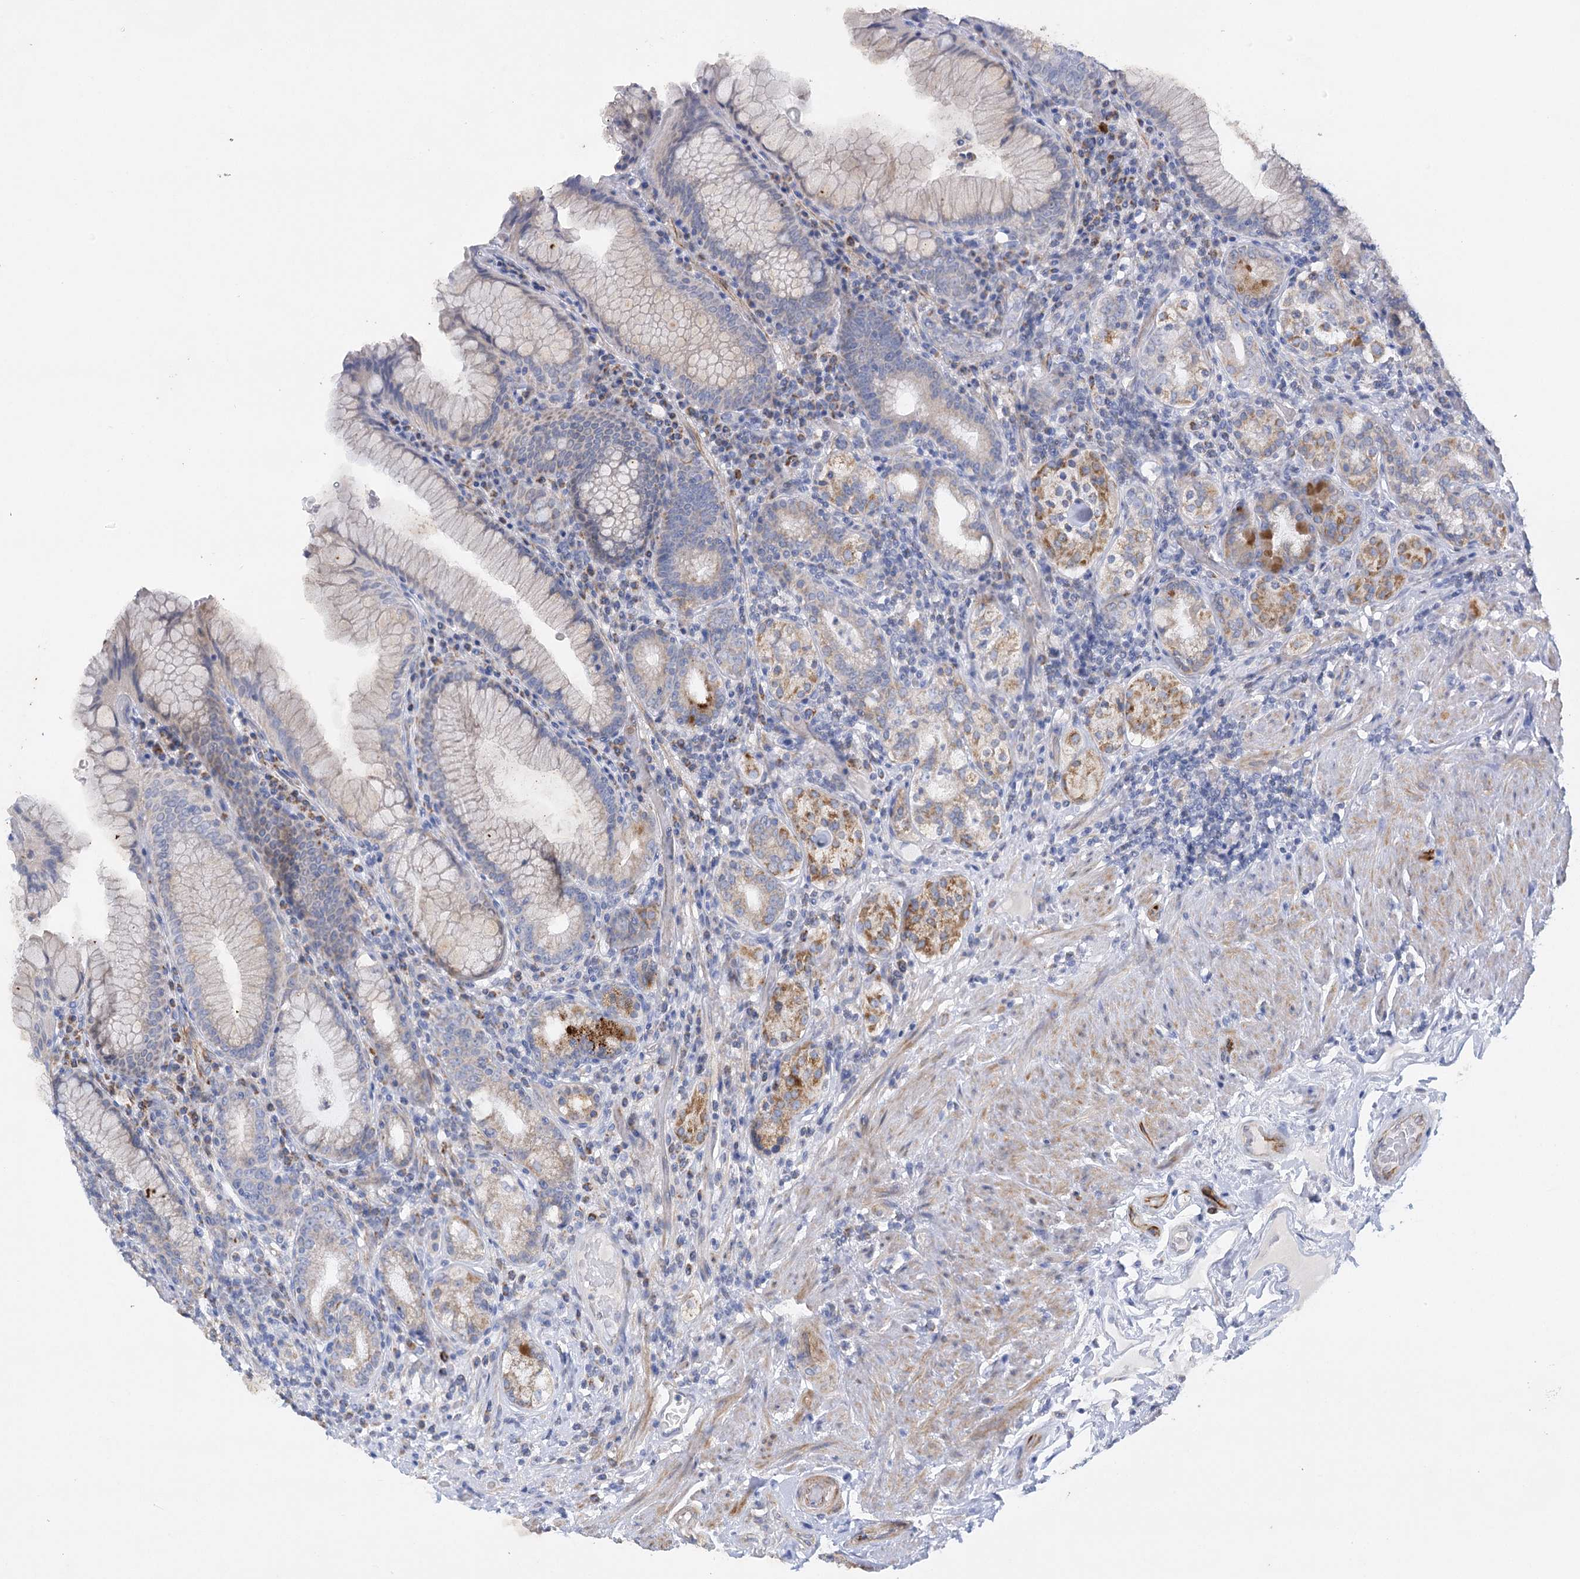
{"staining": {"intensity": "moderate", "quantity": "<25%", "location": "cytoplasmic/membranous"}, "tissue": "stomach", "cell_type": "Glandular cells", "image_type": "normal", "snomed": [{"axis": "morphology", "description": "Normal tissue, NOS"}, {"axis": "topography", "description": "Stomach, upper"}, {"axis": "topography", "description": "Stomach, lower"}], "caption": "IHC image of unremarkable human stomach stained for a protein (brown), which exhibits low levels of moderate cytoplasmic/membranous positivity in about <25% of glandular cells.", "gene": "DHTKD1", "patient": {"sex": "female", "age": 76}}